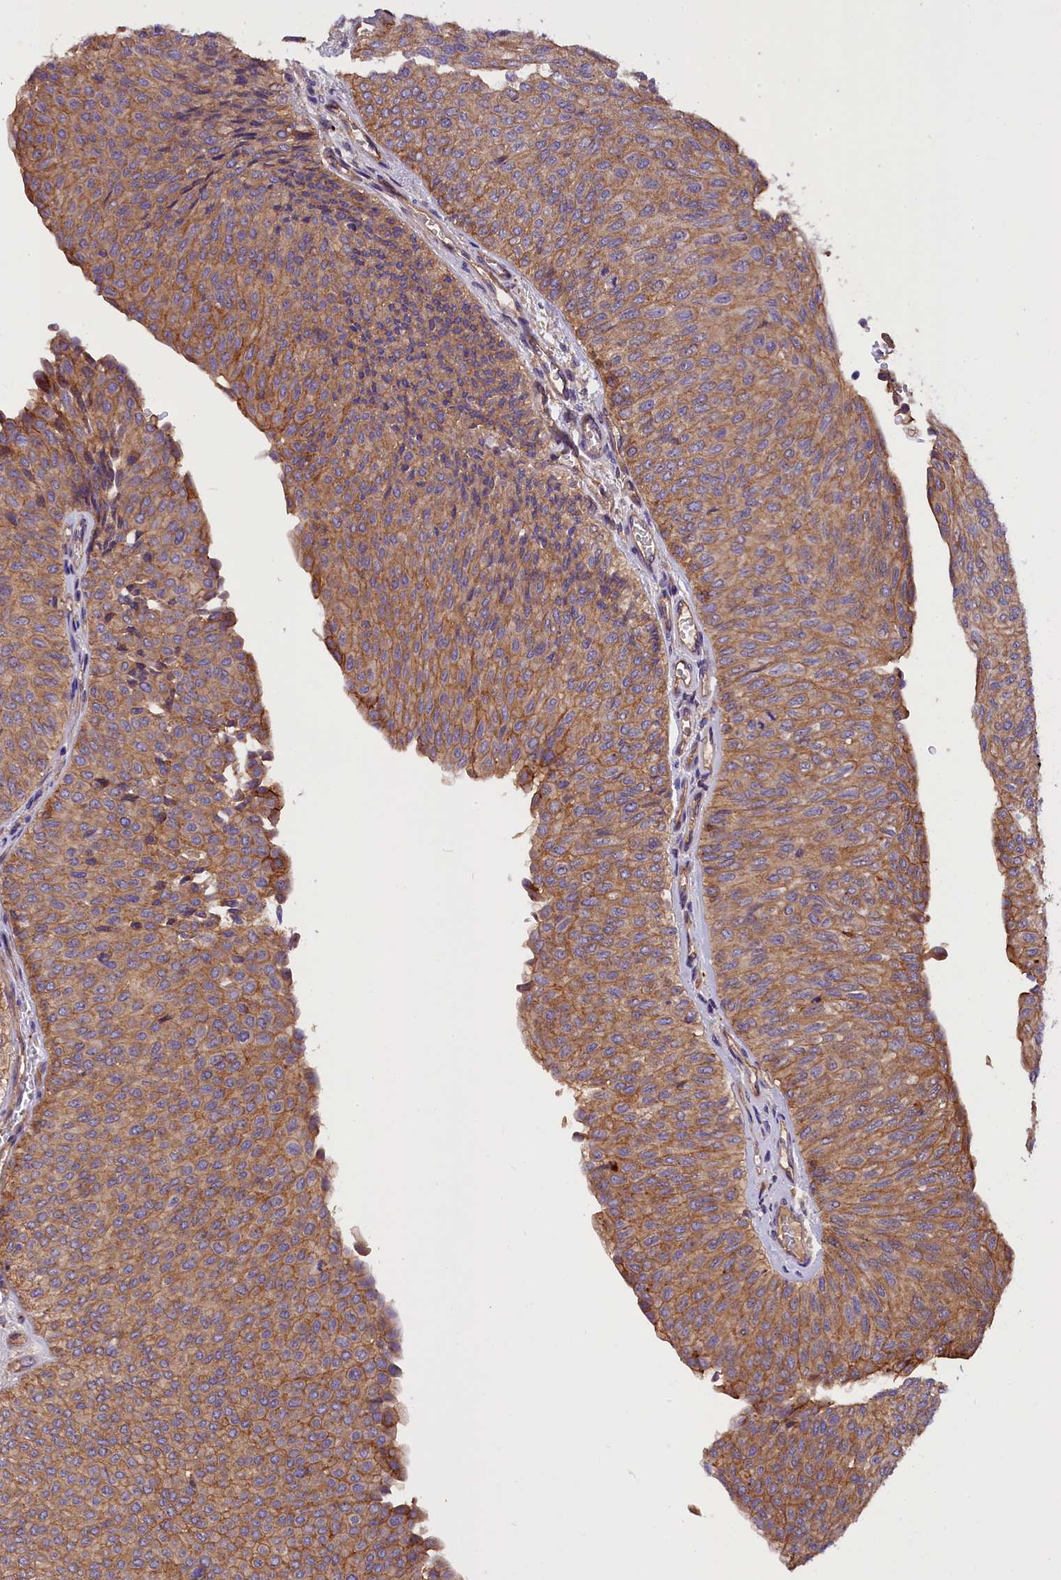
{"staining": {"intensity": "moderate", "quantity": ">75%", "location": "cytoplasmic/membranous"}, "tissue": "urothelial cancer", "cell_type": "Tumor cells", "image_type": "cancer", "snomed": [{"axis": "morphology", "description": "Urothelial carcinoma, Low grade"}, {"axis": "topography", "description": "Urinary bladder"}], "caption": "Moderate cytoplasmic/membranous protein positivity is seen in approximately >75% of tumor cells in urothelial carcinoma (low-grade).", "gene": "ERMARD", "patient": {"sex": "male", "age": 78}}